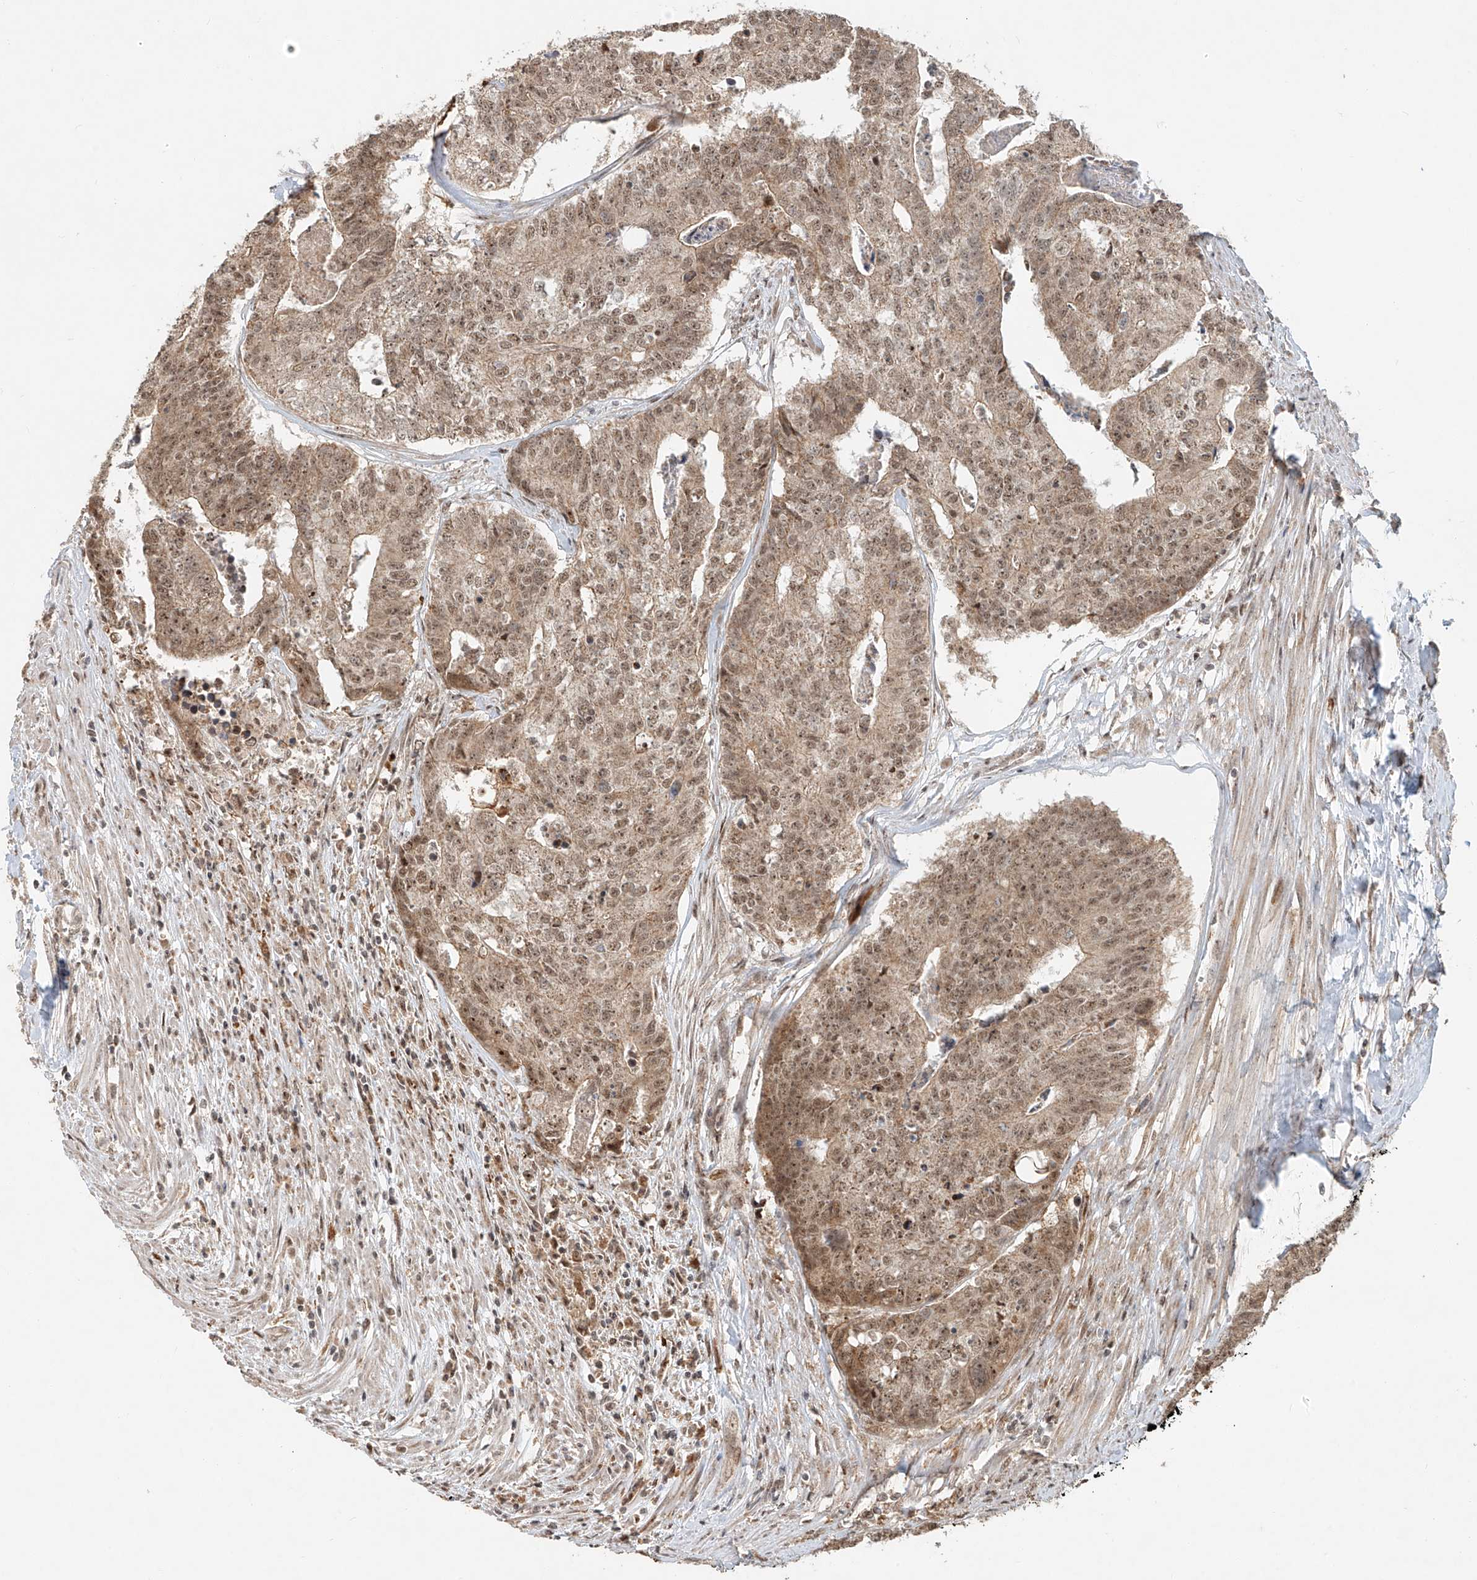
{"staining": {"intensity": "weak", "quantity": ">75%", "location": "cytoplasmic/membranous,nuclear"}, "tissue": "colorectal cancer", "cell_type": "Tumor cells", "image_type": "cancer", "snomed": [{"axis": "morphology", "description": "Adenocarcinoma, NOS"}, {"axis": "topography", "description": "Colon"}], "caption": "IHC (DAB) staining of human colorectal cancer demonstrates weak cytoplasmic/membranous and nuclear protein expression in about >75% of tumor cells. (DAB = brown stain, brightfield microscopy at high magnification).", "gene": "SYTL3", "patient": {"sex": "female", "age": 67}}